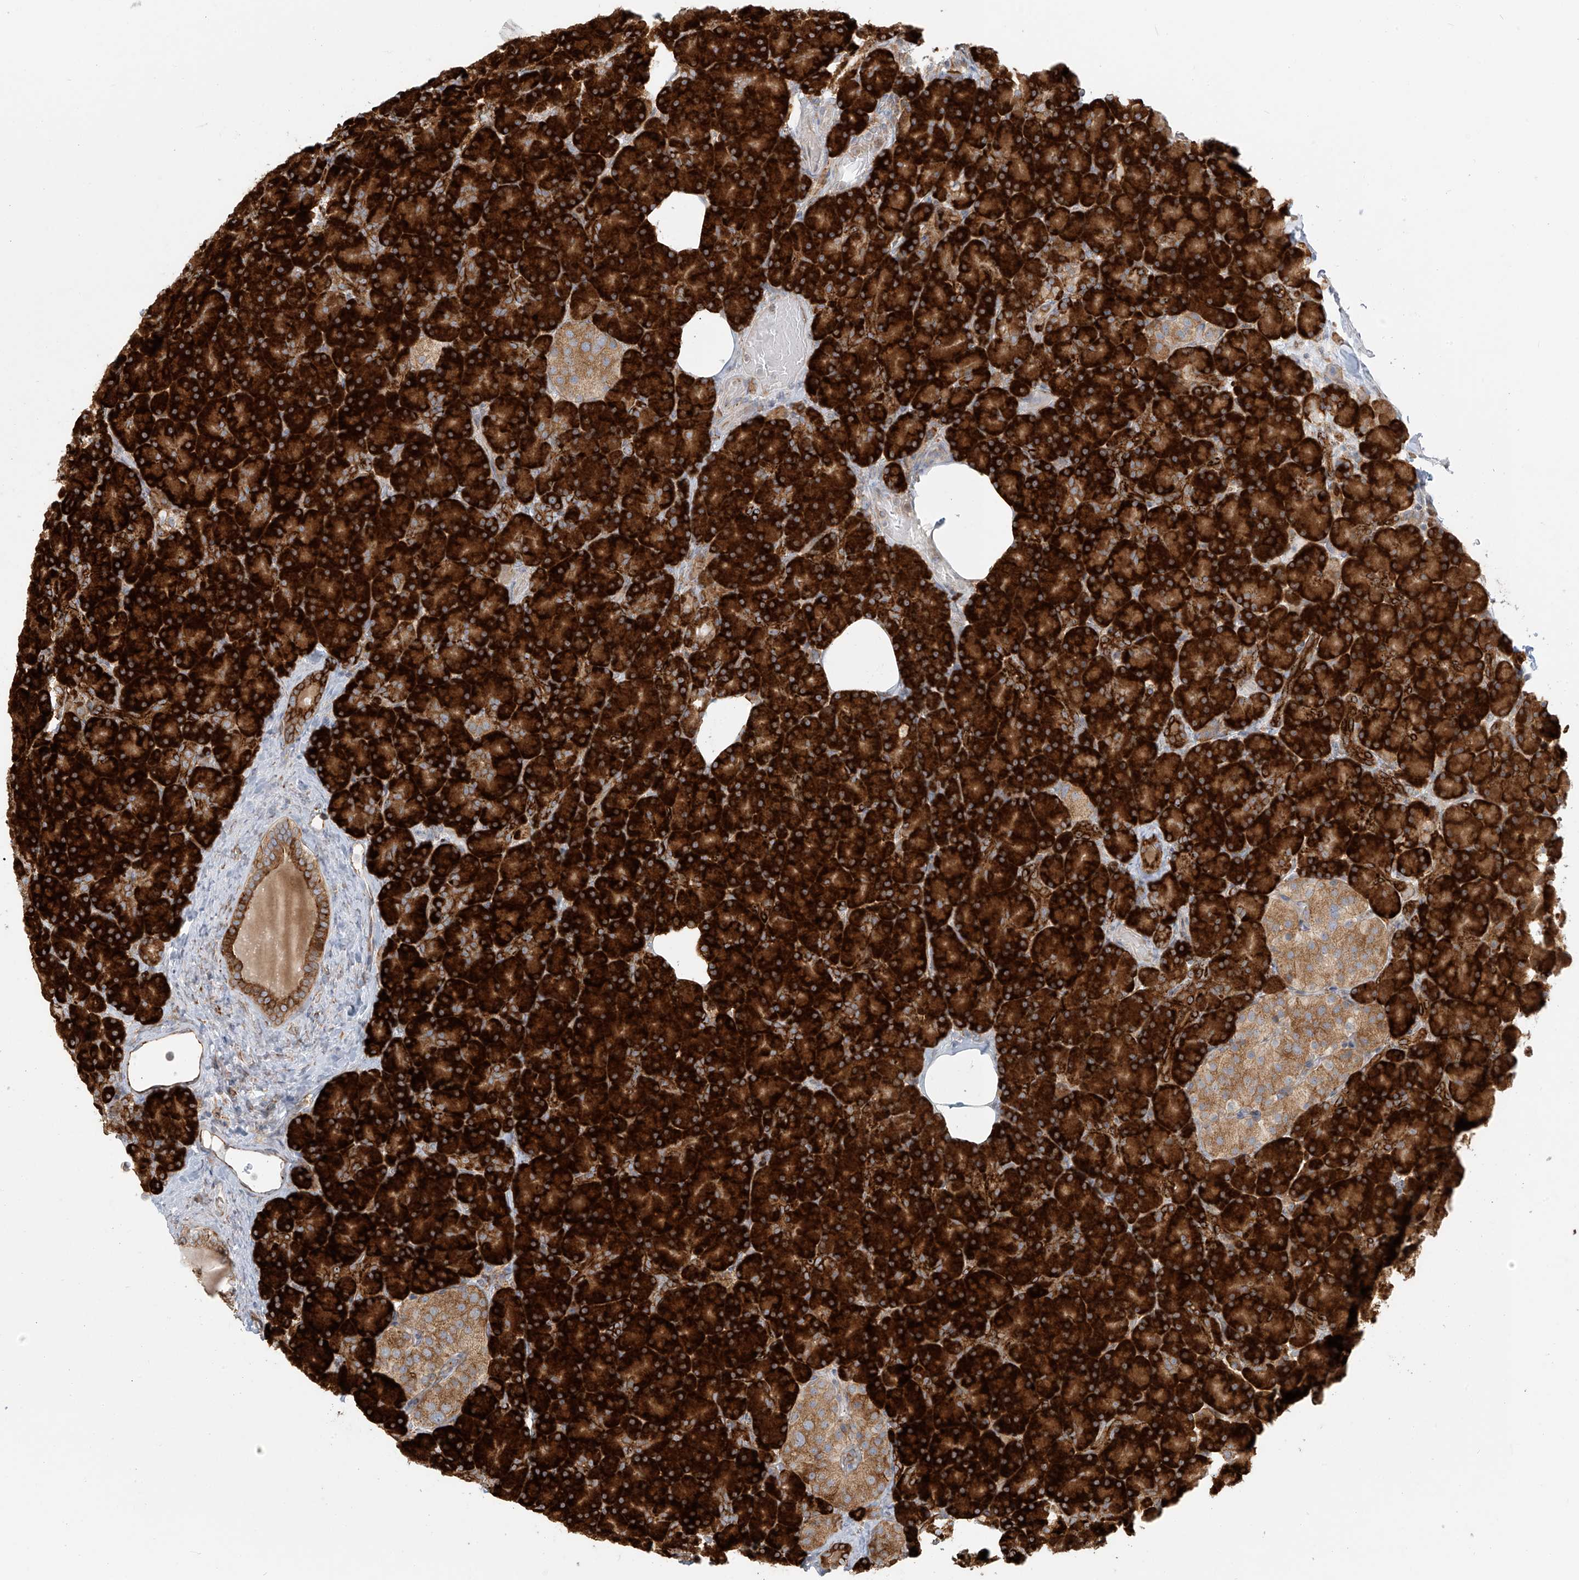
{"staining": {"intensity": "strong", "quantity": ">75%", "location": "cytoplasmic/membranous"}, "tissue": "pancreas", "cell_type": "Exocrine glandular cells", "image_type": "normal", "snomed": [{"axis": "morphology", "description": "Normal tissue, NOS"}, {"axis": "topography", "description": "Pancreas"}], "caption": "Protein staining by IHC demonstrates strong cytoplasmic/membranous expression in about >75% of exocrine glandular cells in benign pancreas. (Stains: DAB (3,3'-diaminobenzidine) in brown, nuclei in blue, Microscopy: brightfield microscopy at high magnification).", "gene": "KATNIP", "patient": {"sex": "female", "age": 43}}